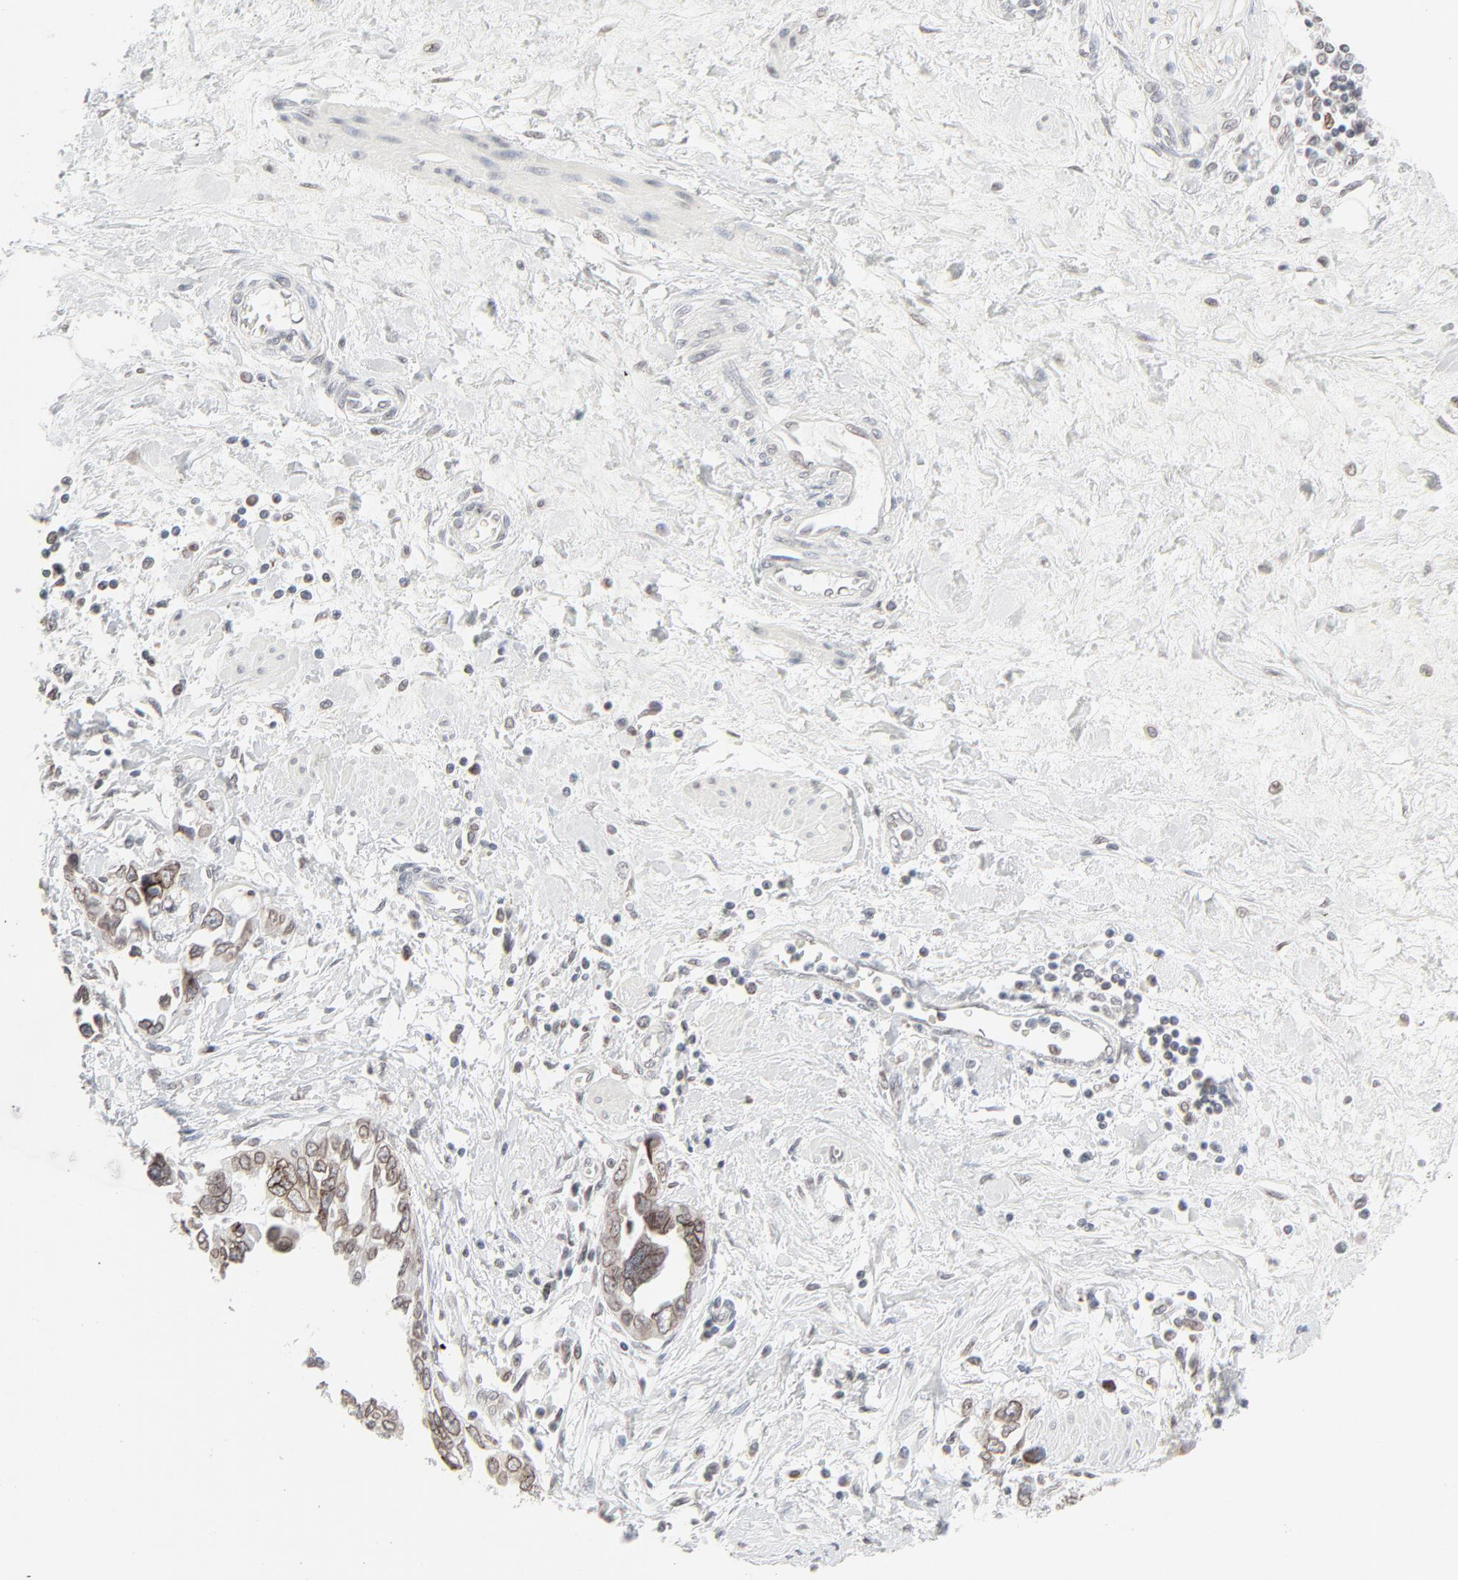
{"staining": {"intensity": "moderate", "quantity": "25%-75%", "location": "cytoplasmic/membranous,nuclear"}, "tissue": "ovarian cancer", "cell_type": "Tumor cells", "image_type": "cancer", "snomed": [{"axis": "morphology", "description": "Cystadenocarcinoma, serous, NOS"}, {"axis": "topography", "description": "Ovary"}], "caption": "IHC (DAB (3,3'-diaminobenzidine)) staining of human ovarian cancer (serous cystadenocarcinoma) reveals moderate cytoplasmic/membranous and nuclear protein staining in about 25%-75% of tumor cells. (DAB (3,3'-diaminobenzidine) IHC with brightfield microscopy, high magnification).", "gene": "MAD1L1", "patient": {"sex": "female", "age": 63}}